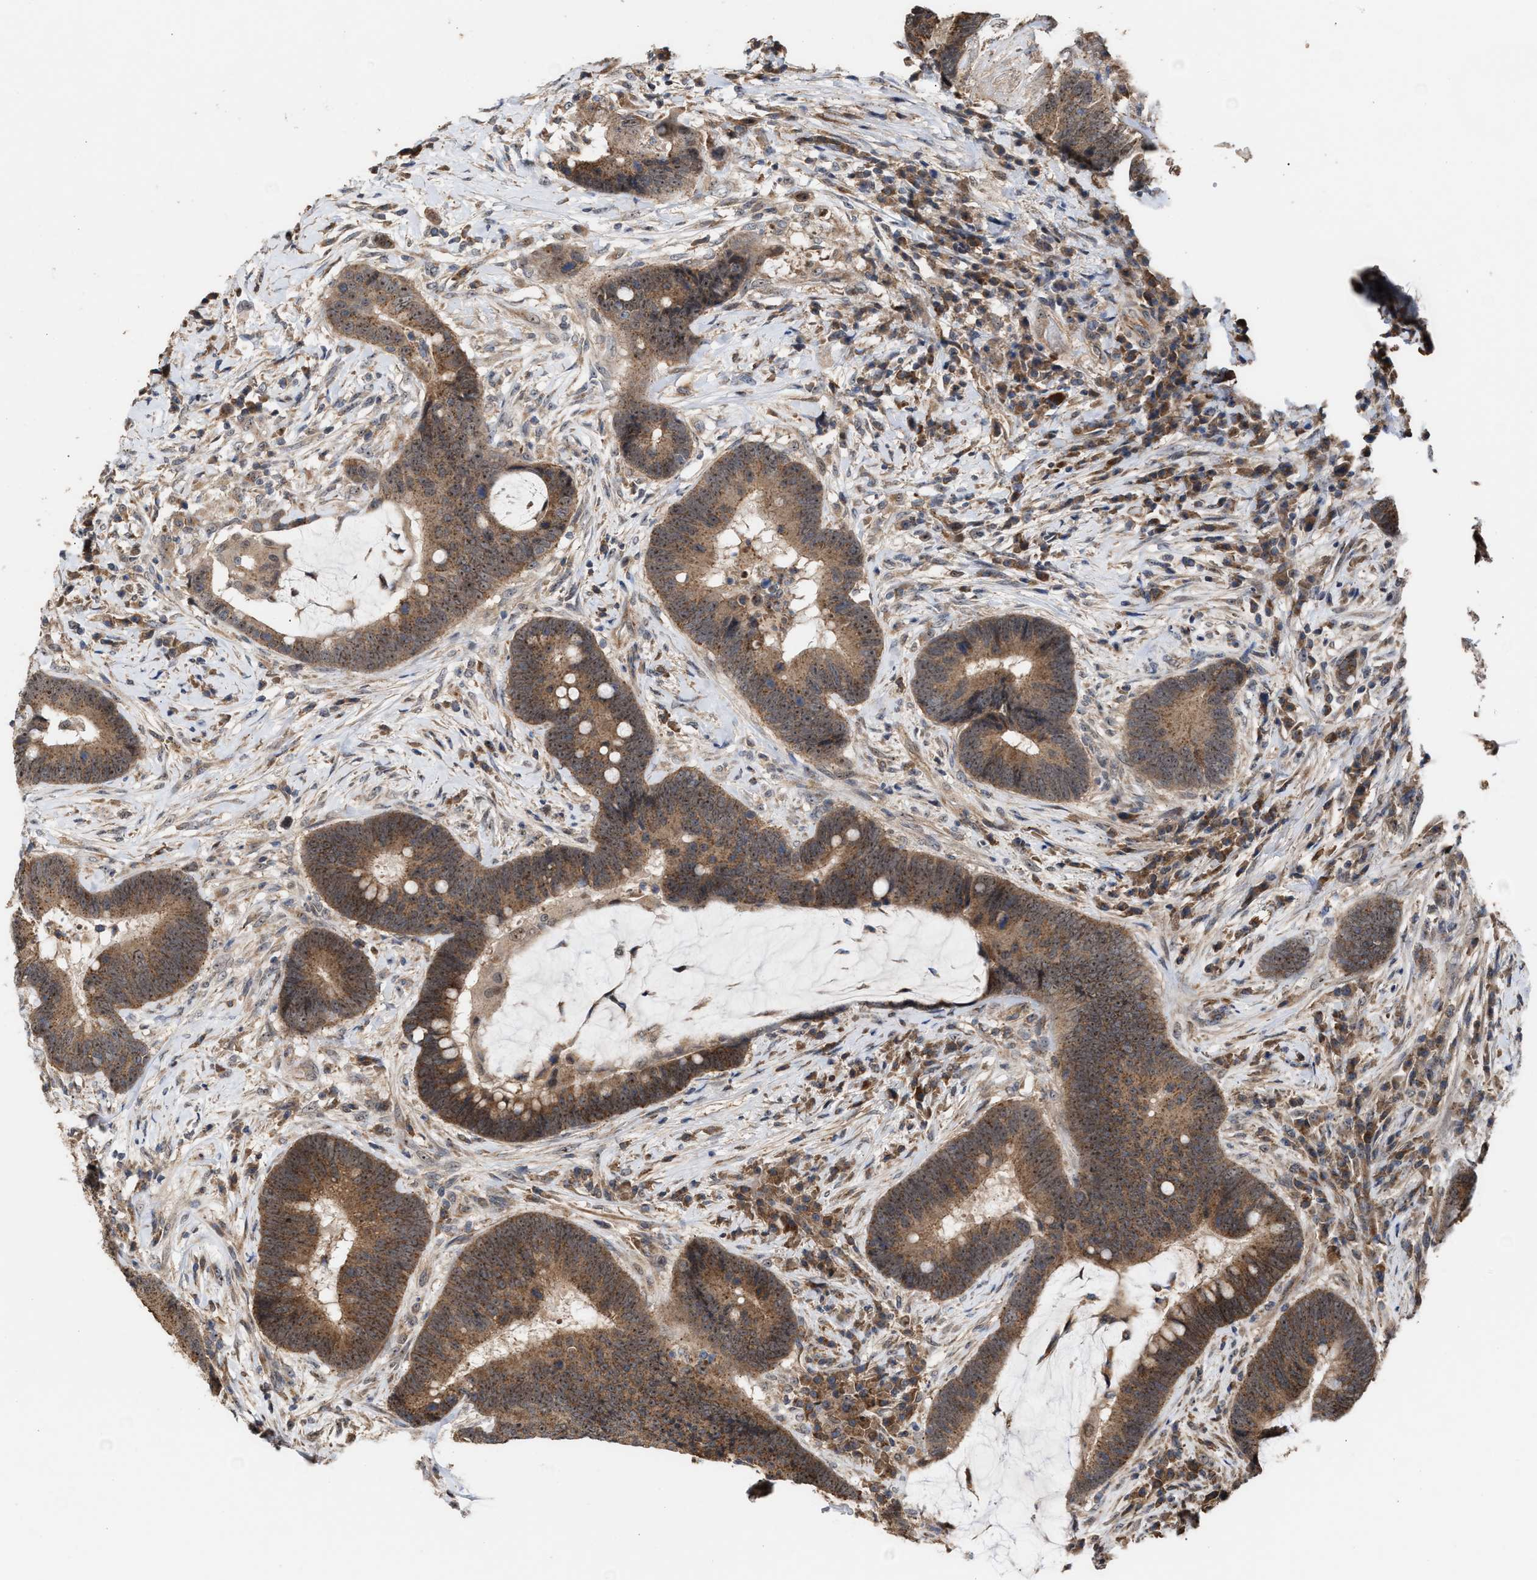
{"staining": {"intensity": "moderate", "quantity": ">75%", "location": "cytoplasmic/membranous,nuclear"}, "tissue": "colorectal cancer", "cell_type": "Tumor cells", "image_type": "cancer", "snomed": [{"axis": "morphology", "description": "Adenocarcinoma, NOS"}, {"axis": "topography", "description": "Rectum"}, {"axis": "topography", "description": "Anal"}], "caption": "Immunohistochemical staining of human colorectal adenocarcinoma reveals medium levels of moderate cytoplasmic/membranous and nuclear protein positivity in about >75% of tumor cells.", "gene": "EXOSC2", "patient": {"sex": "female", "age": 89}}